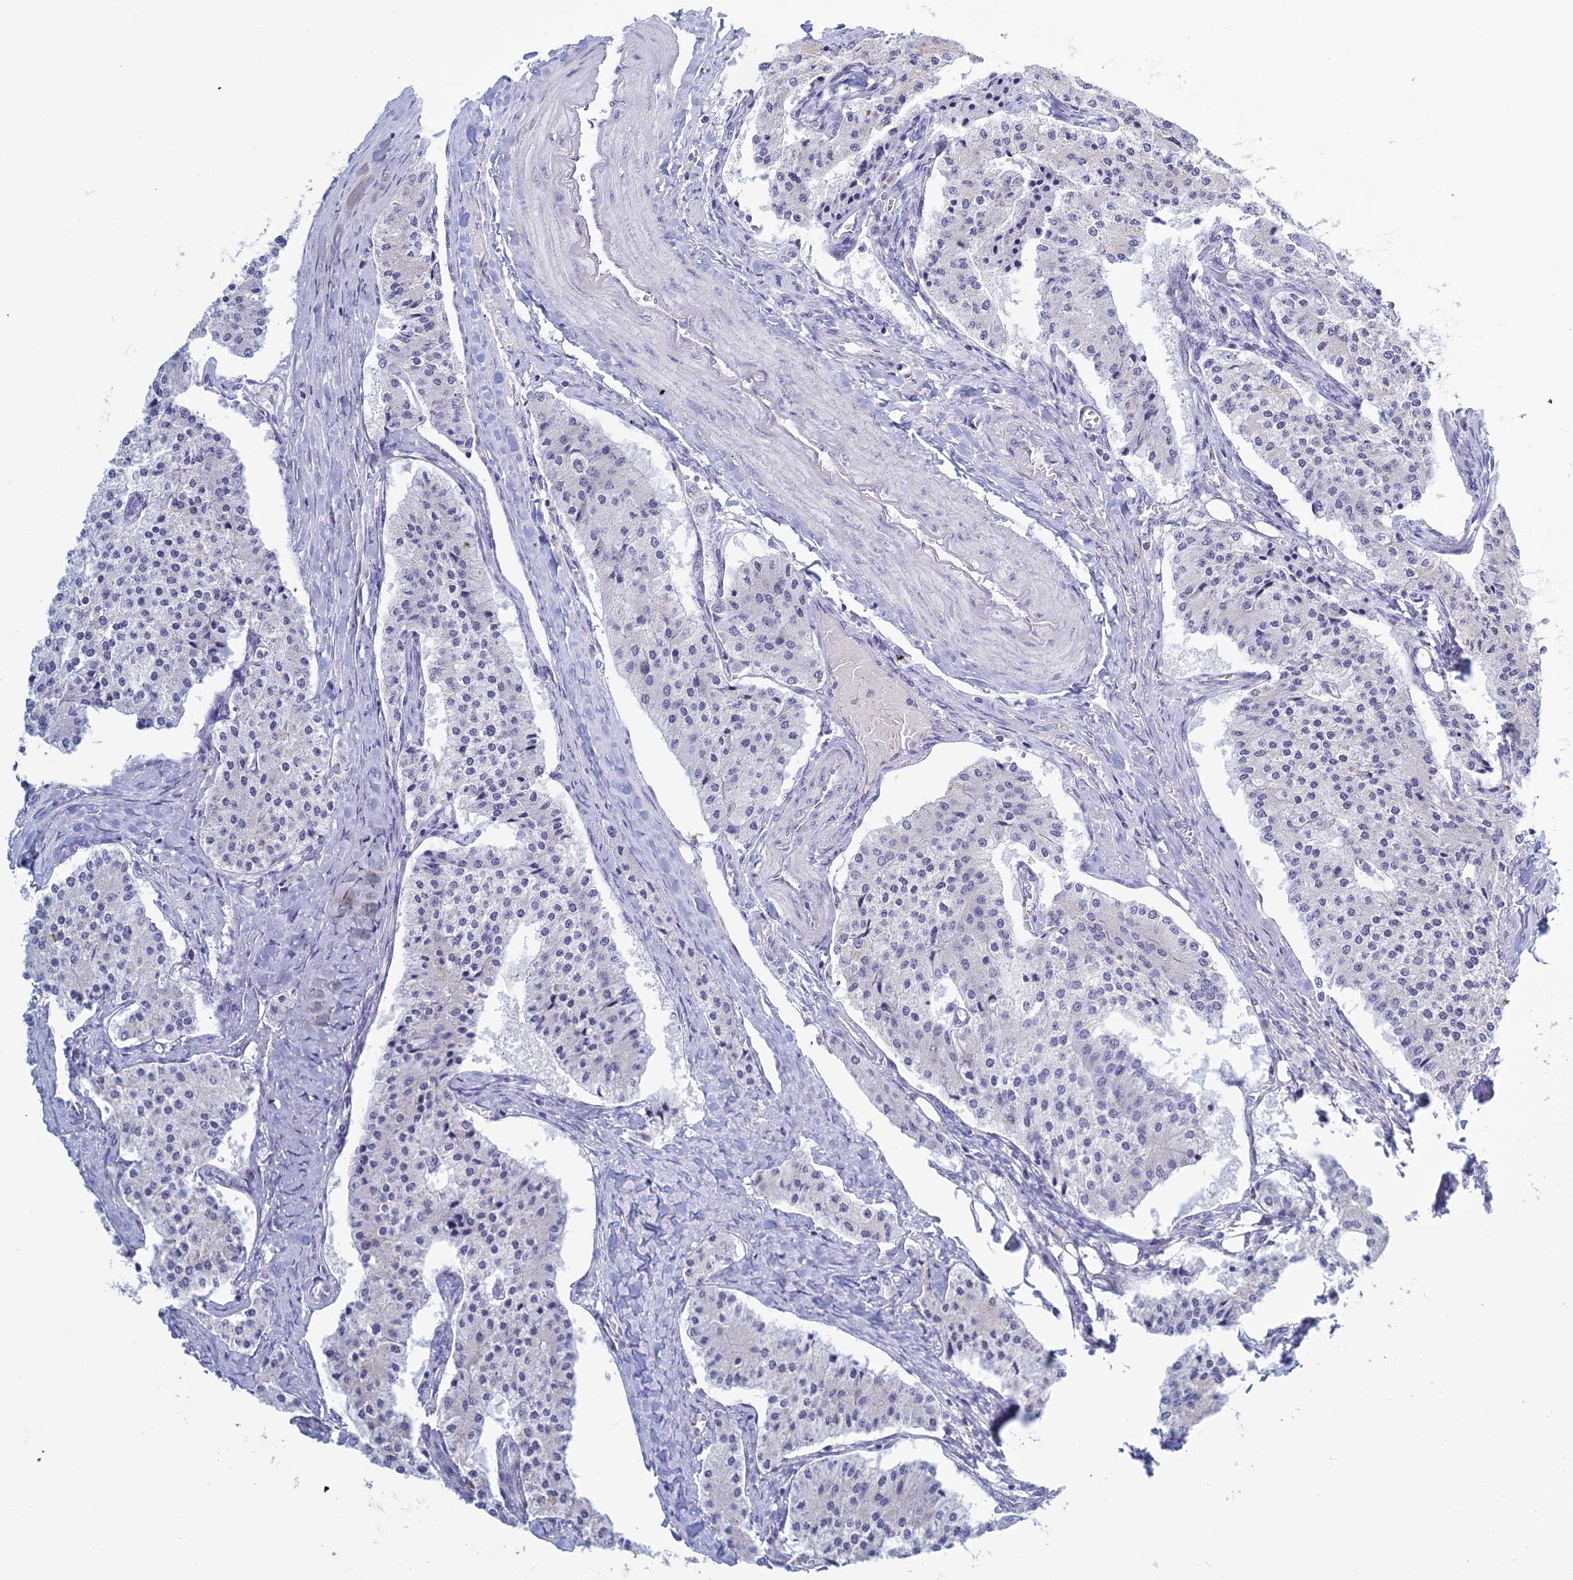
{"staining": {"intensity": "negative", "quantity": "none", "location": "none"}, "tissue": "carcinoid", "cell_type": "Tumor cells", "image_type": "cancer", "snomed": [{"axis": "morphology", "description": "Carcinoid, malignant, NOS"}, {"axis": "topography", "description": "Colon"}], "caption": "Image shows no significant protein expression in tumor cells of carcinoid (malignant). The staining was performed using DAB (3,3'-diaminobenzidine) to visualize the protein expression in brown, while the nuclei were stained in blue with hematoxylin (Magnification: 20x).", "gene": "KLF14", "patient": {"sex": "female", "age": 52}}